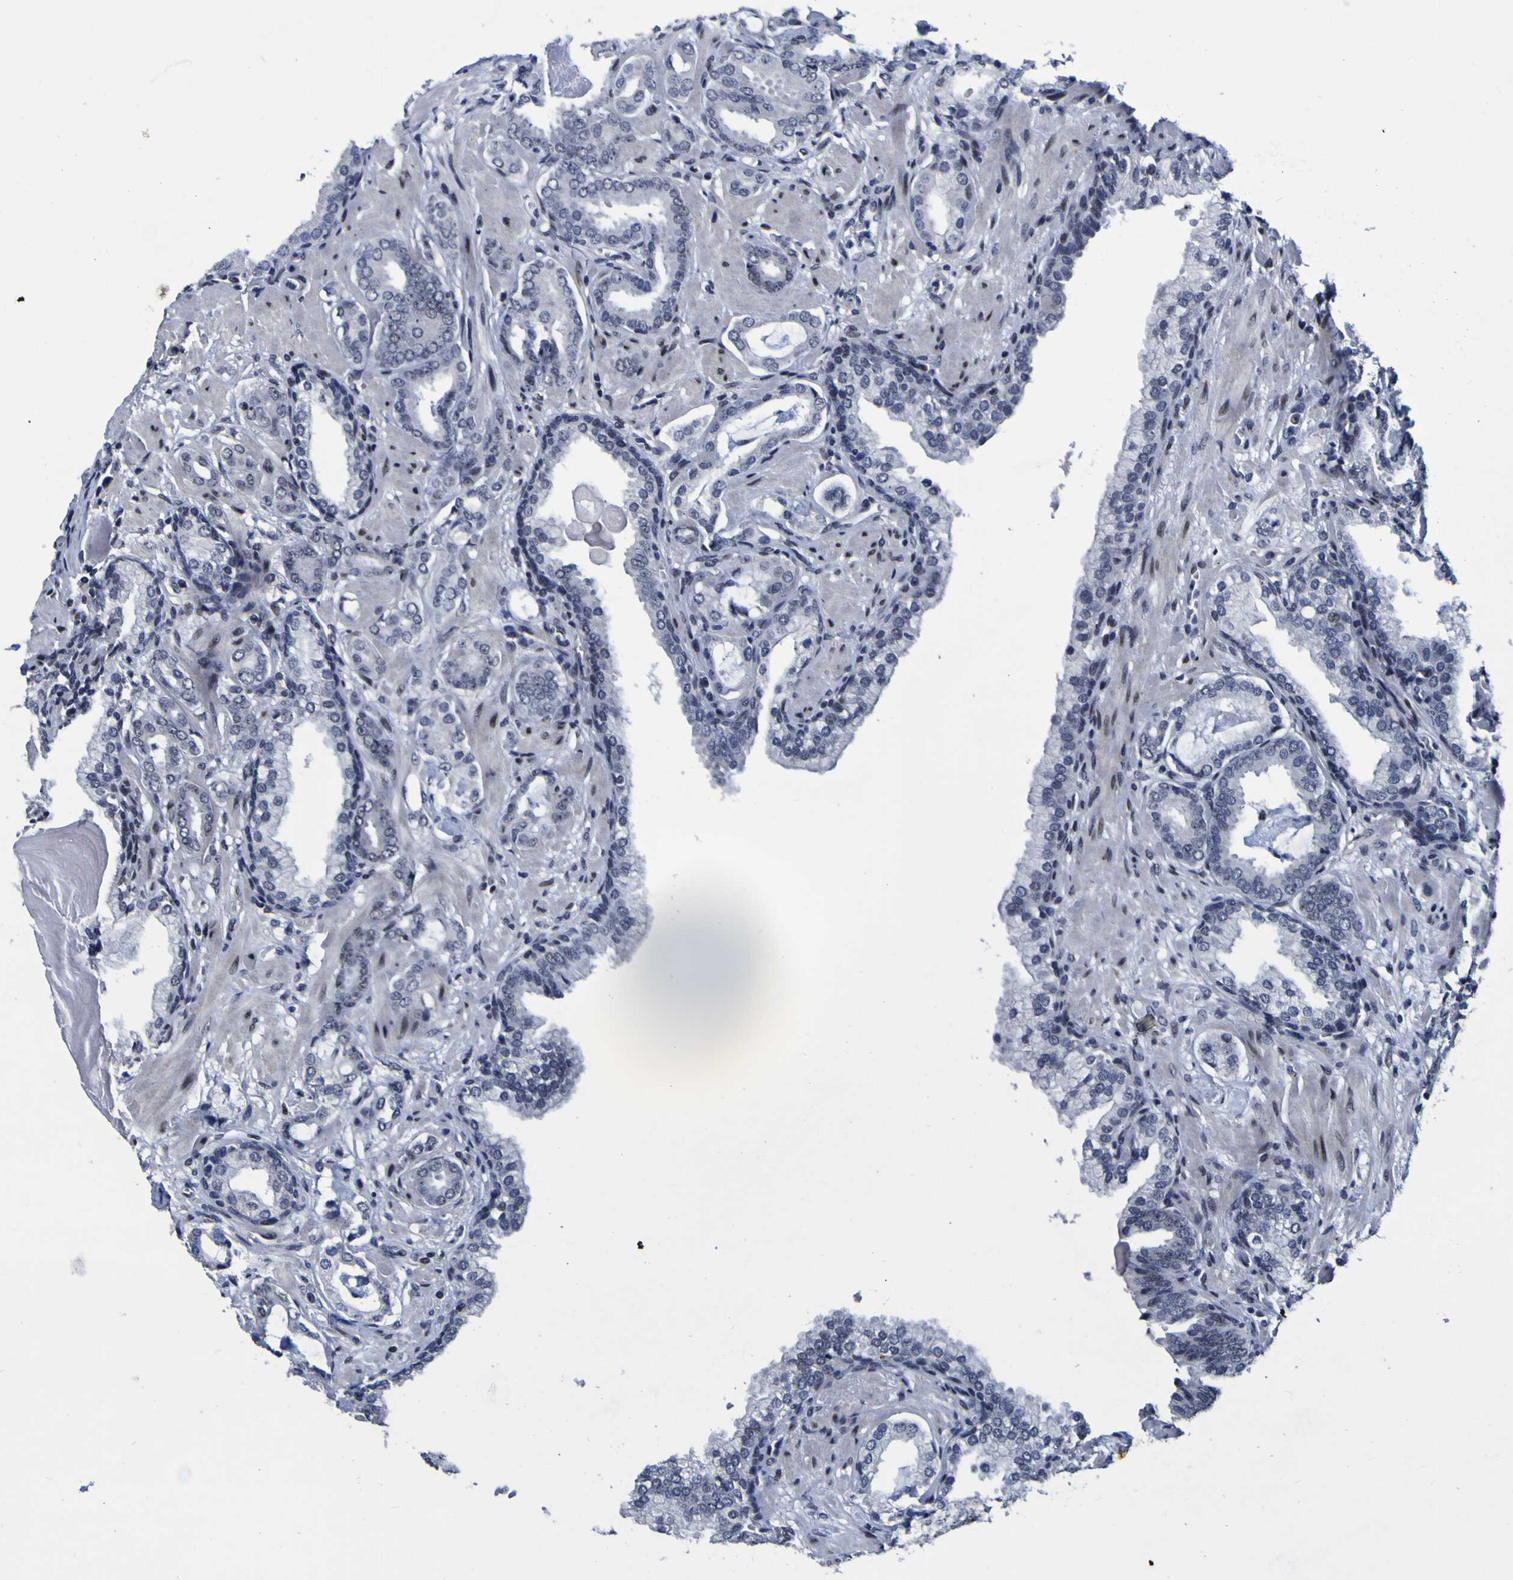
{"staining": {"intensity": "negative", "quantity": "none", "location": "none"}, "tissue": "prostate cancer", "cell_type": "Tumor cells", "image_type": "cancer", "snomed": [{"axis": "morphology", "description": "Adenocarcinoma, Low grade"}, {"axis": "topography", "description": "Prostate"}], "caption": "This is an IHC photomicrograph of human low-grade adenocarcinoma (prostate). There is no expression in tumor cells.", "gene": "MBD3", "patient": {"sex": "male", "age": 53}}